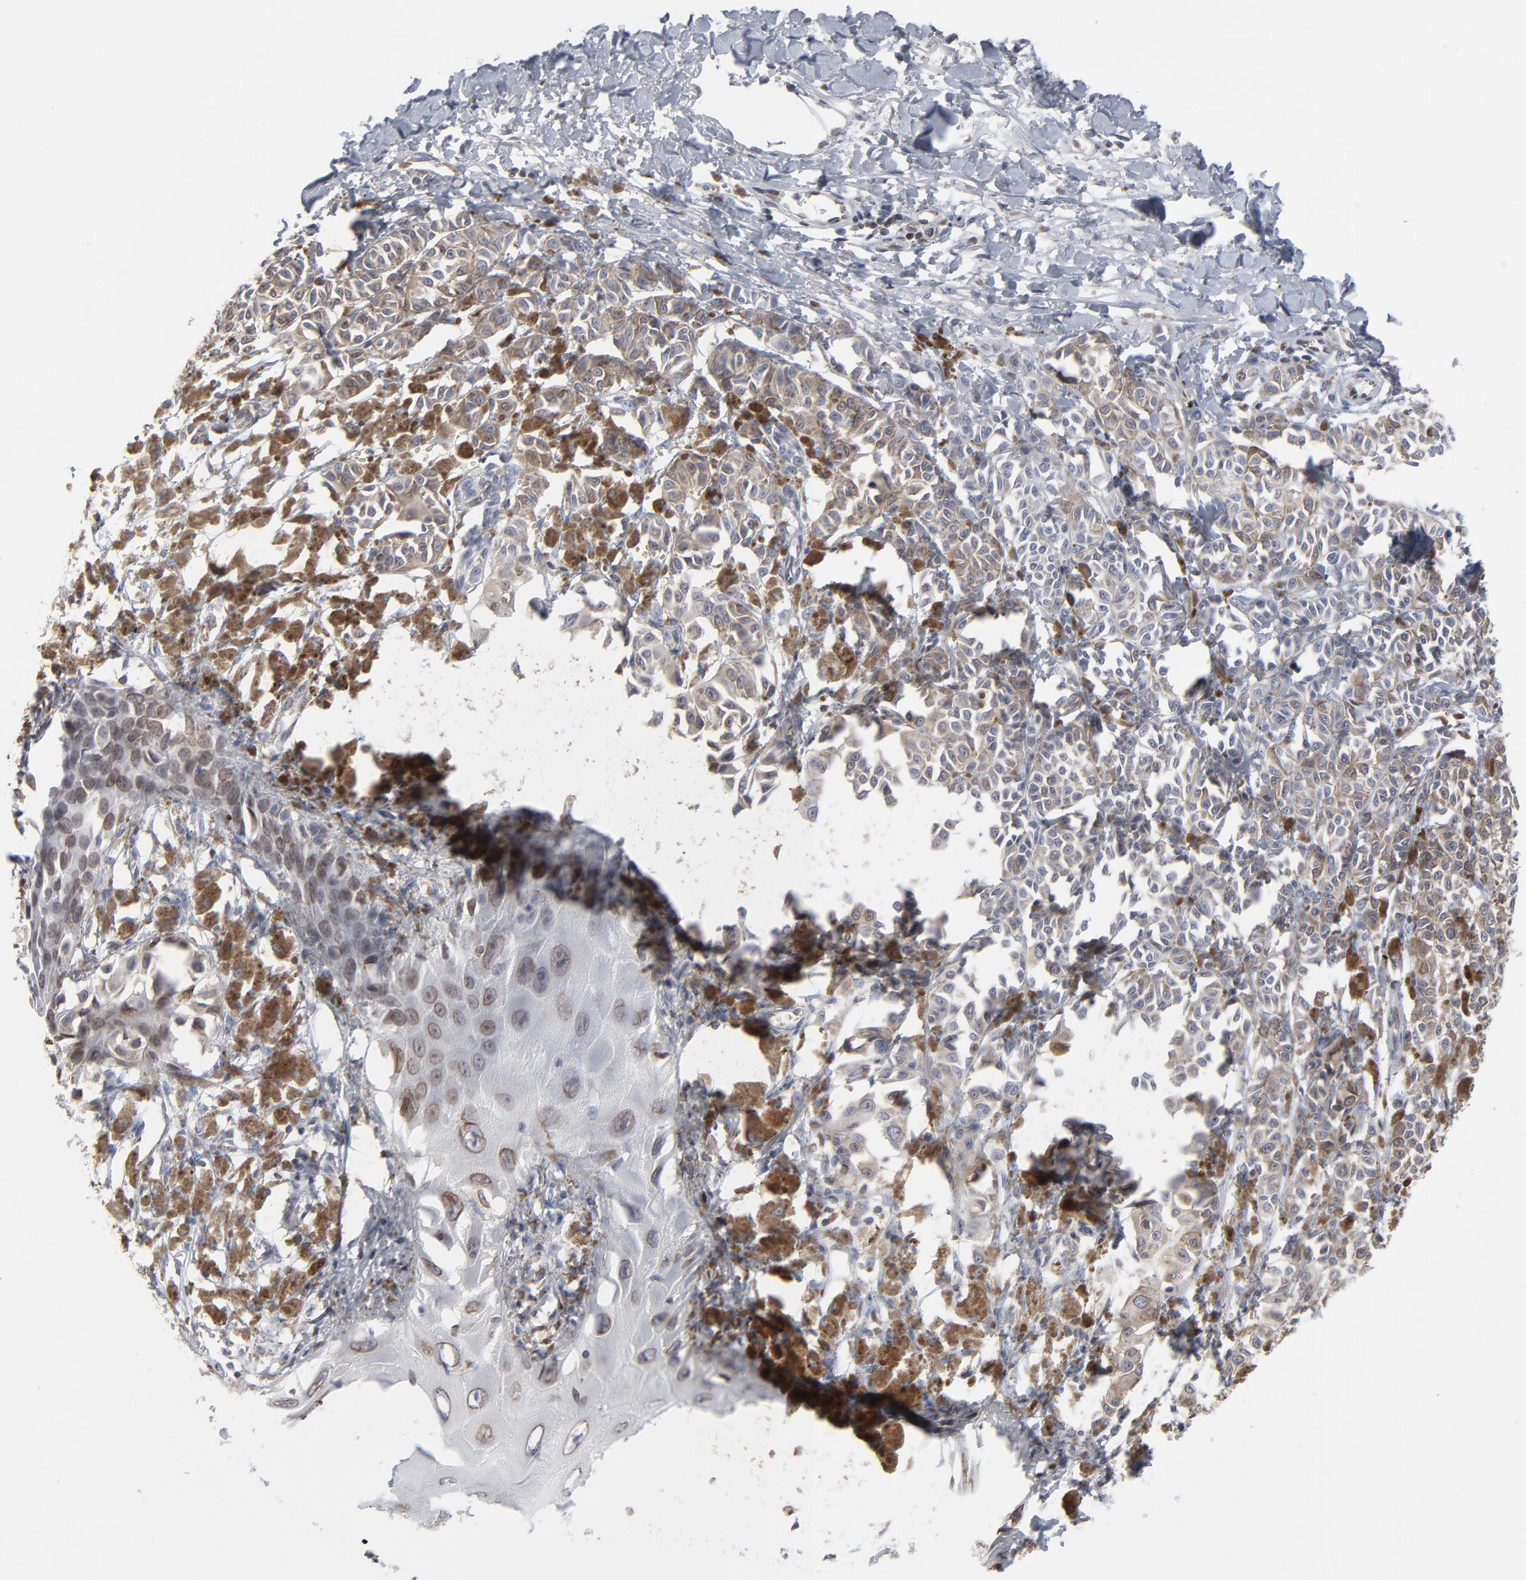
{"staining": {"intensity": "moderate", "quantity": "25%-75%", "location": "cytoplasmic/membranous,nuclear"}, "tissue": "melanoma", "cell_type": "Tumor cells", "image_type": "cancer", "snomed": [{"axis": "morphology", "description": "Malignant melanoma, NOS"}, {"axis": "topography", "description": "Skin"}], "caption": "An immunohistochemistry photomicrograph of neoplastic tissue is shown. Protein staining in brown highlights moderate cytoplasmic/membranous and nuclear positivity in melanoma within tumor cells.", "gene": "SYNE2", "patient": {"sex": "male", "age": 76}}